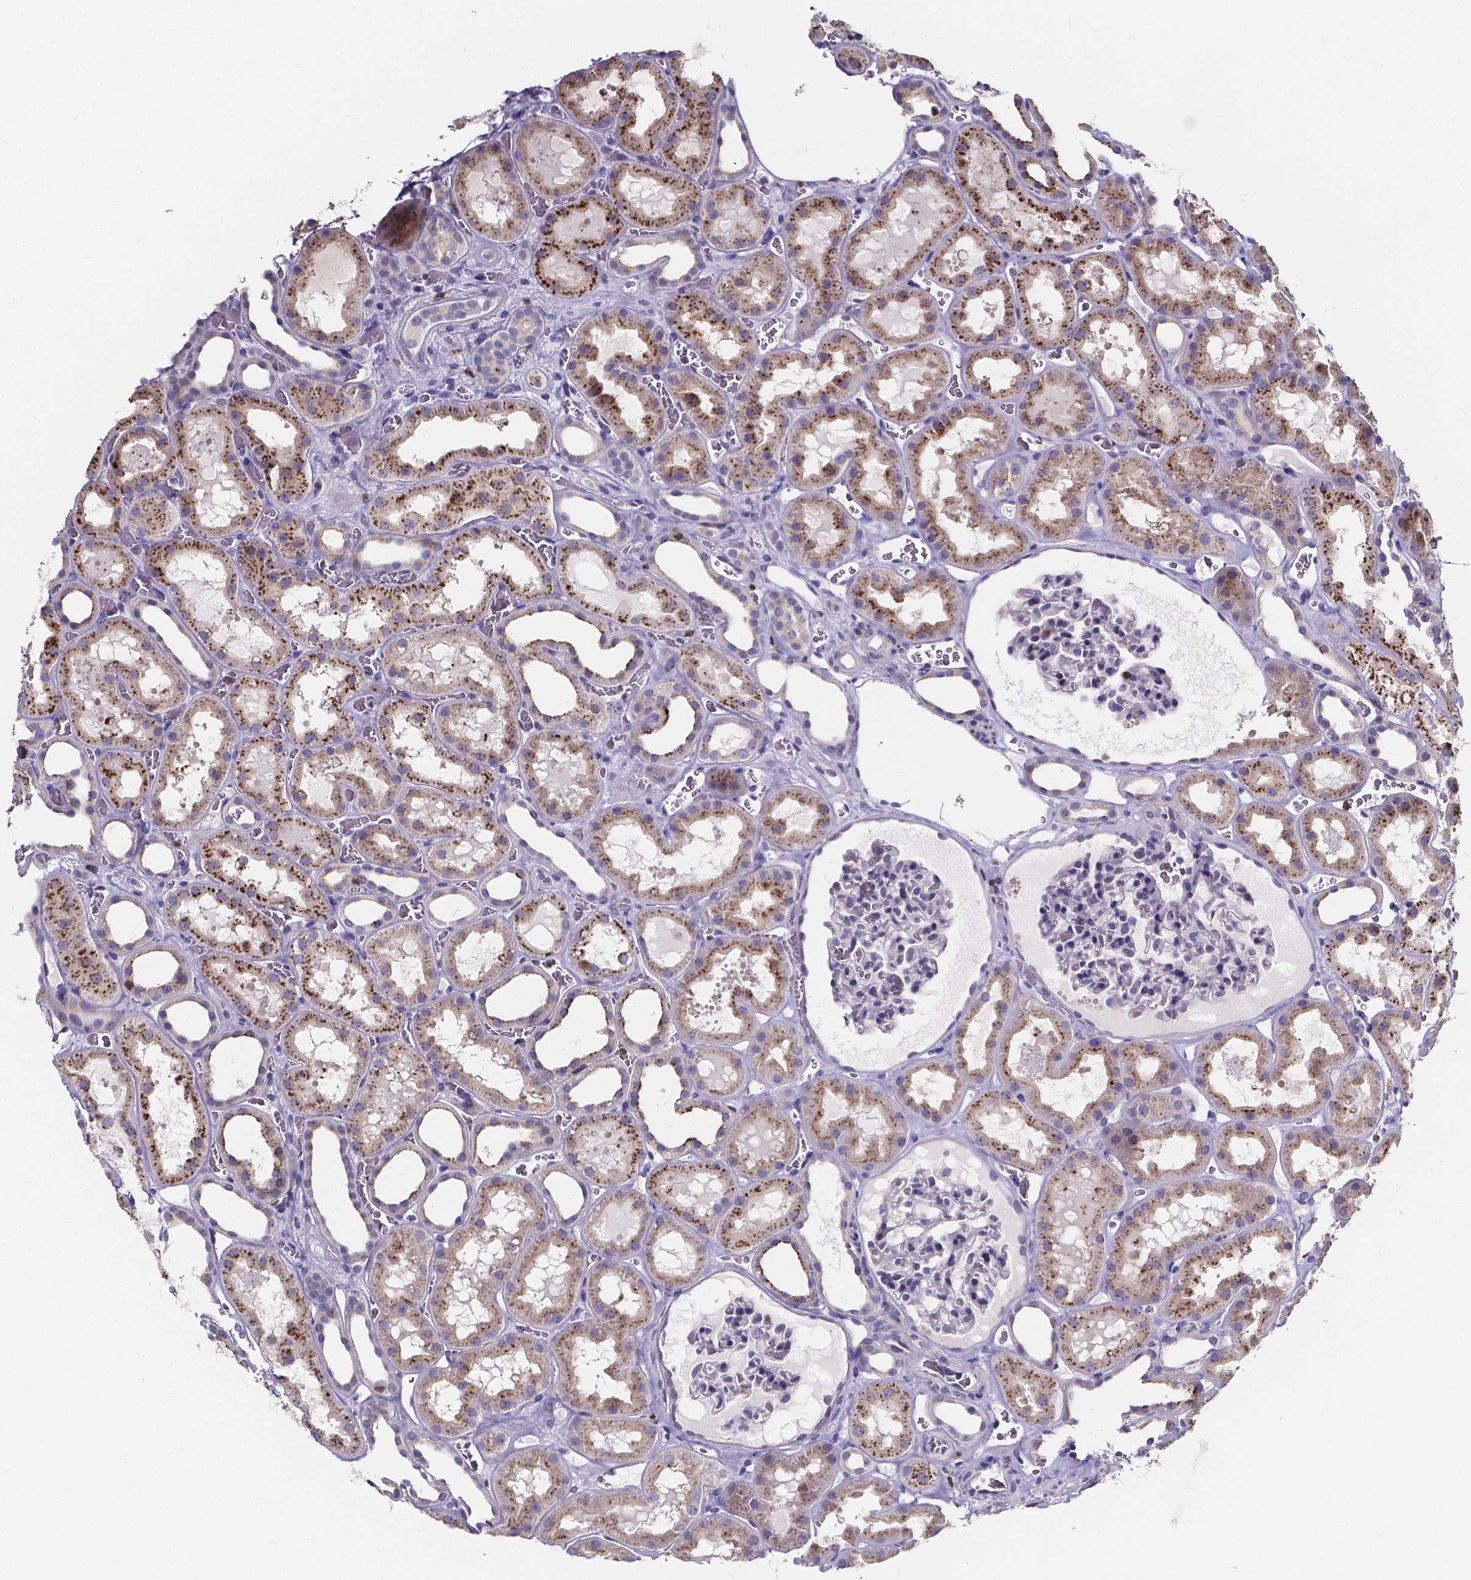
{"staining": {"intensity": "negative", "quantity": "none", "location": "none"}, "tissue": "kidney", "cell_type": "Cells in glomeruli", "image_type": "normal", "snomed": [{"axis": "morphology", "description": "Normal tissue, NOS"}, {"axis": "topography", "description": "Kidney"}], "caption": "The photomicrograph demonstrates no staining of cells in glomeruli in benign kidney.", "gene": "THEMIS", "patient": {"sex": "female", "age": 41}}